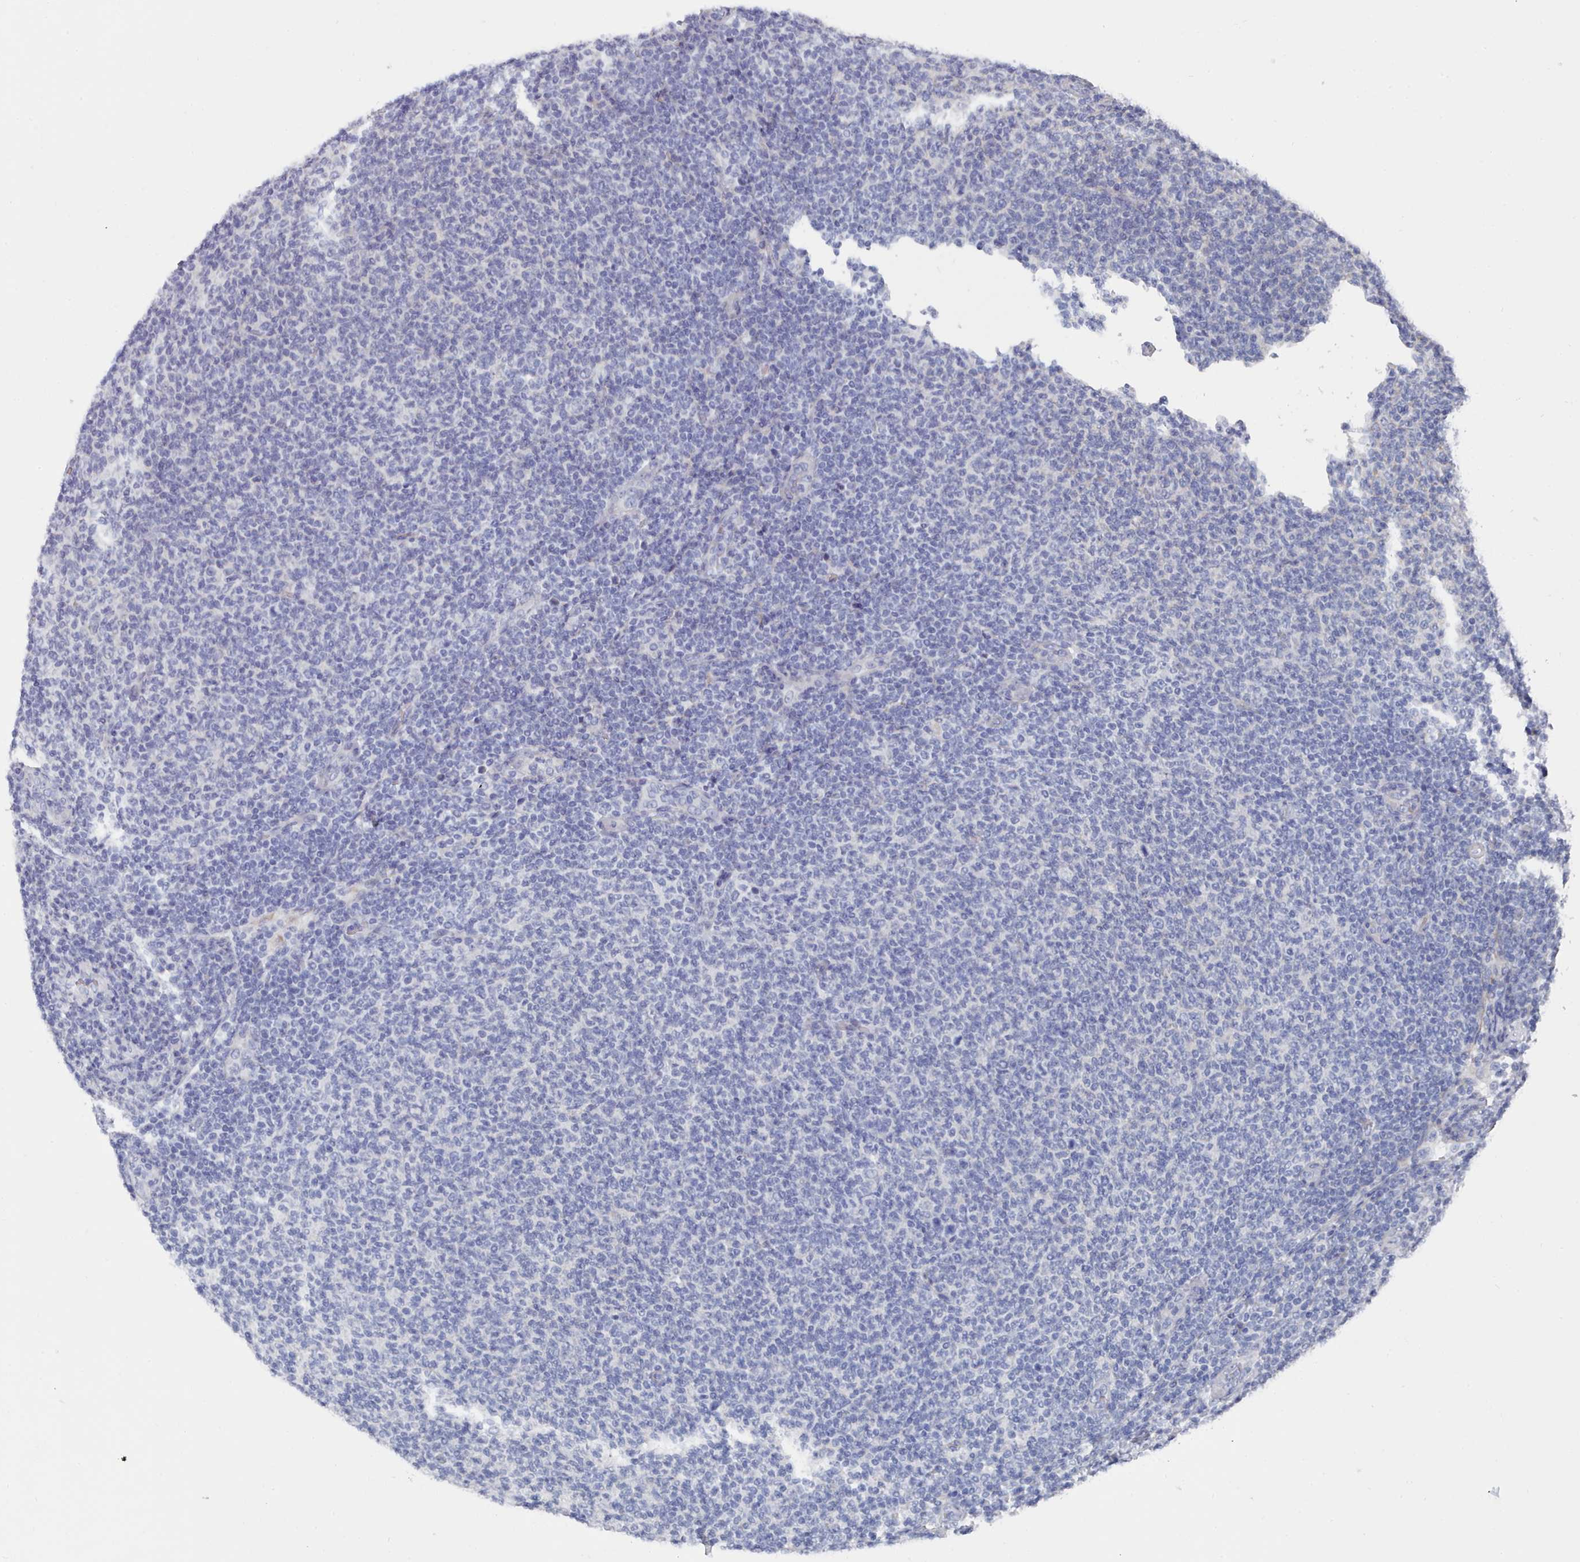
{"staining": {"intensity": "negative", "quantity": "none", "location": "none"}, "tissue": "lymphoma", "cell_type": "Tumor cells", "image_type": "cancer", "snomed": [{"axis": "morphology", "description": "Malignant lymphoma, non-Hodgkin's type, Low grade"}, {"axis": "topography", "description": "Lymph node"}], "caption": "A micrograph of human lymphoma is negative for staining in tumor cells.", "gene": "PDE4C", "patient": {"sex": "male", "age": 66}}